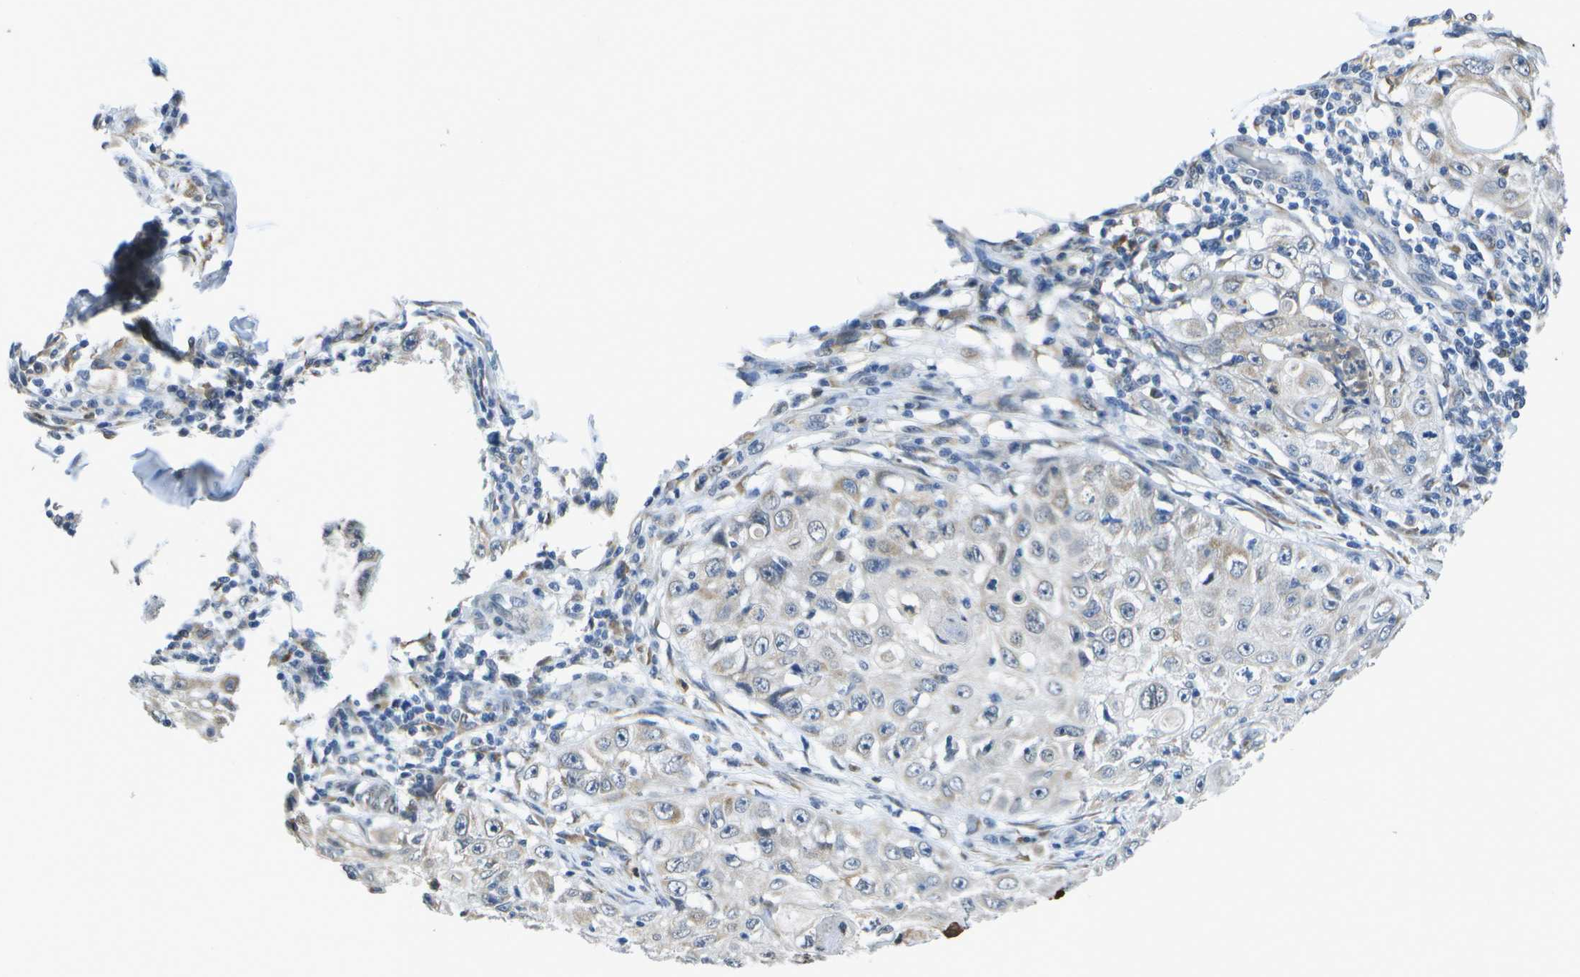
{"staining": {"intensity": "negative", "quantity": "none", "location": "none"}, "tissue": "skin cancer", "cell_type": "Tumor cells", "image_type": "cancer", "snomed": [{"axis": "morphology", "description": "Squamous cell carcinoma, NOS"}, {"axis": "topography", "description": "Skin"}], "caption": "Tumor cells show no significant protein staining in skin squamous cell carcinoma.", "gene": "DSE", "patient": {"sex": "male", "age": 86}}